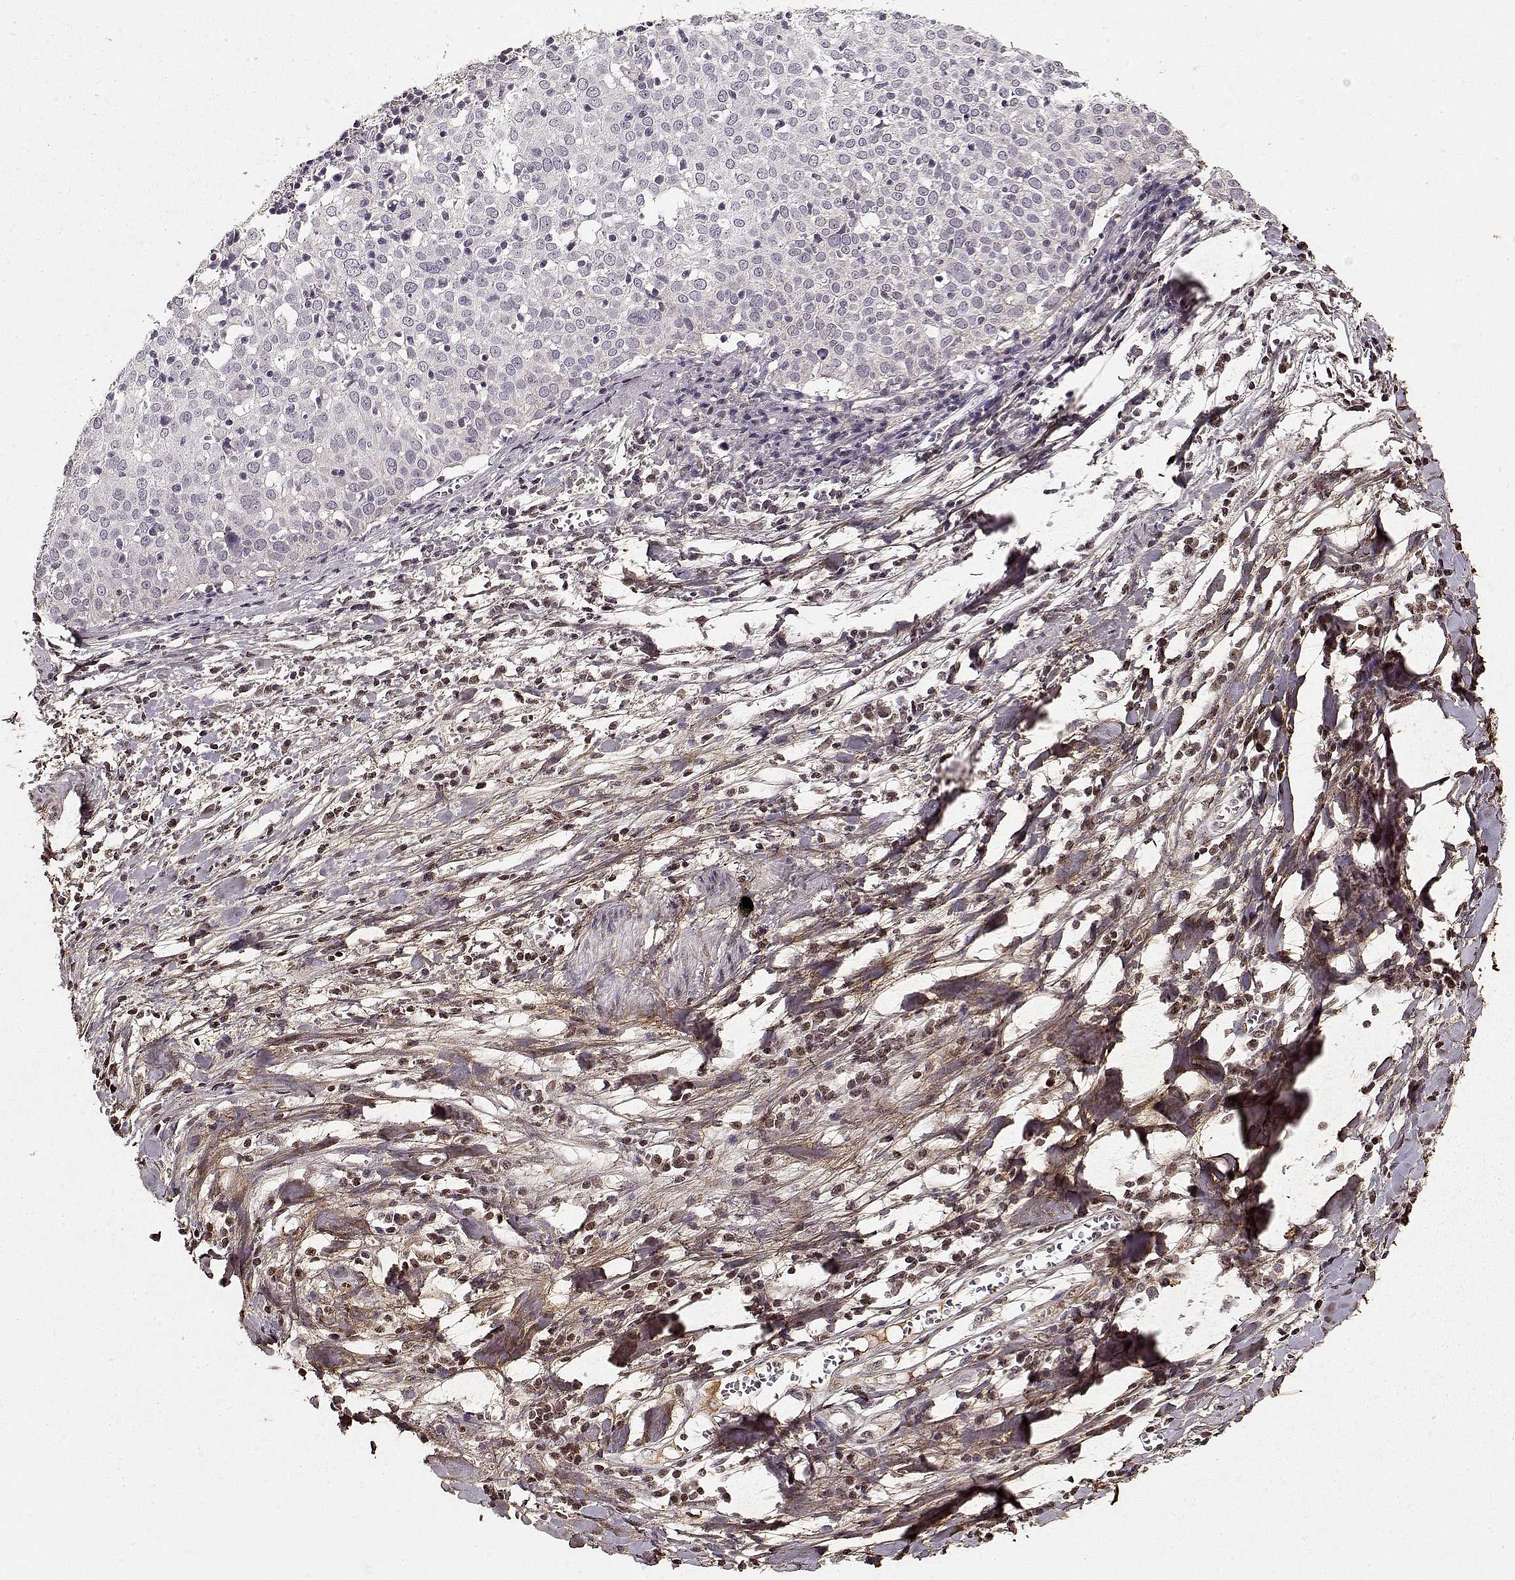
{"staining": {"intensity": "negative", "quantity": "none", "location": "none"}, "tissue": "cervical cancer", "cell_type": "Tumor cells", "image_type": "cancer", "snomed": [{"axis": "morphology", "description": "Squamous cell carcinoma, NOS"}, {"axis": "topography", "description": "Cervix"}], "caption": "This is a photomicrograph of immunohistochemistry (IHC) staining of cervical cancer (squamous cell carcinoma), which shows no expression in tumor cells. (DAB (3,3'-diaminobenzidine) immunohistochemistry visualized using brightfield microscopy, high magnification).", "gene": "LUM", "patient": {"sex": "female", "age": 39}}